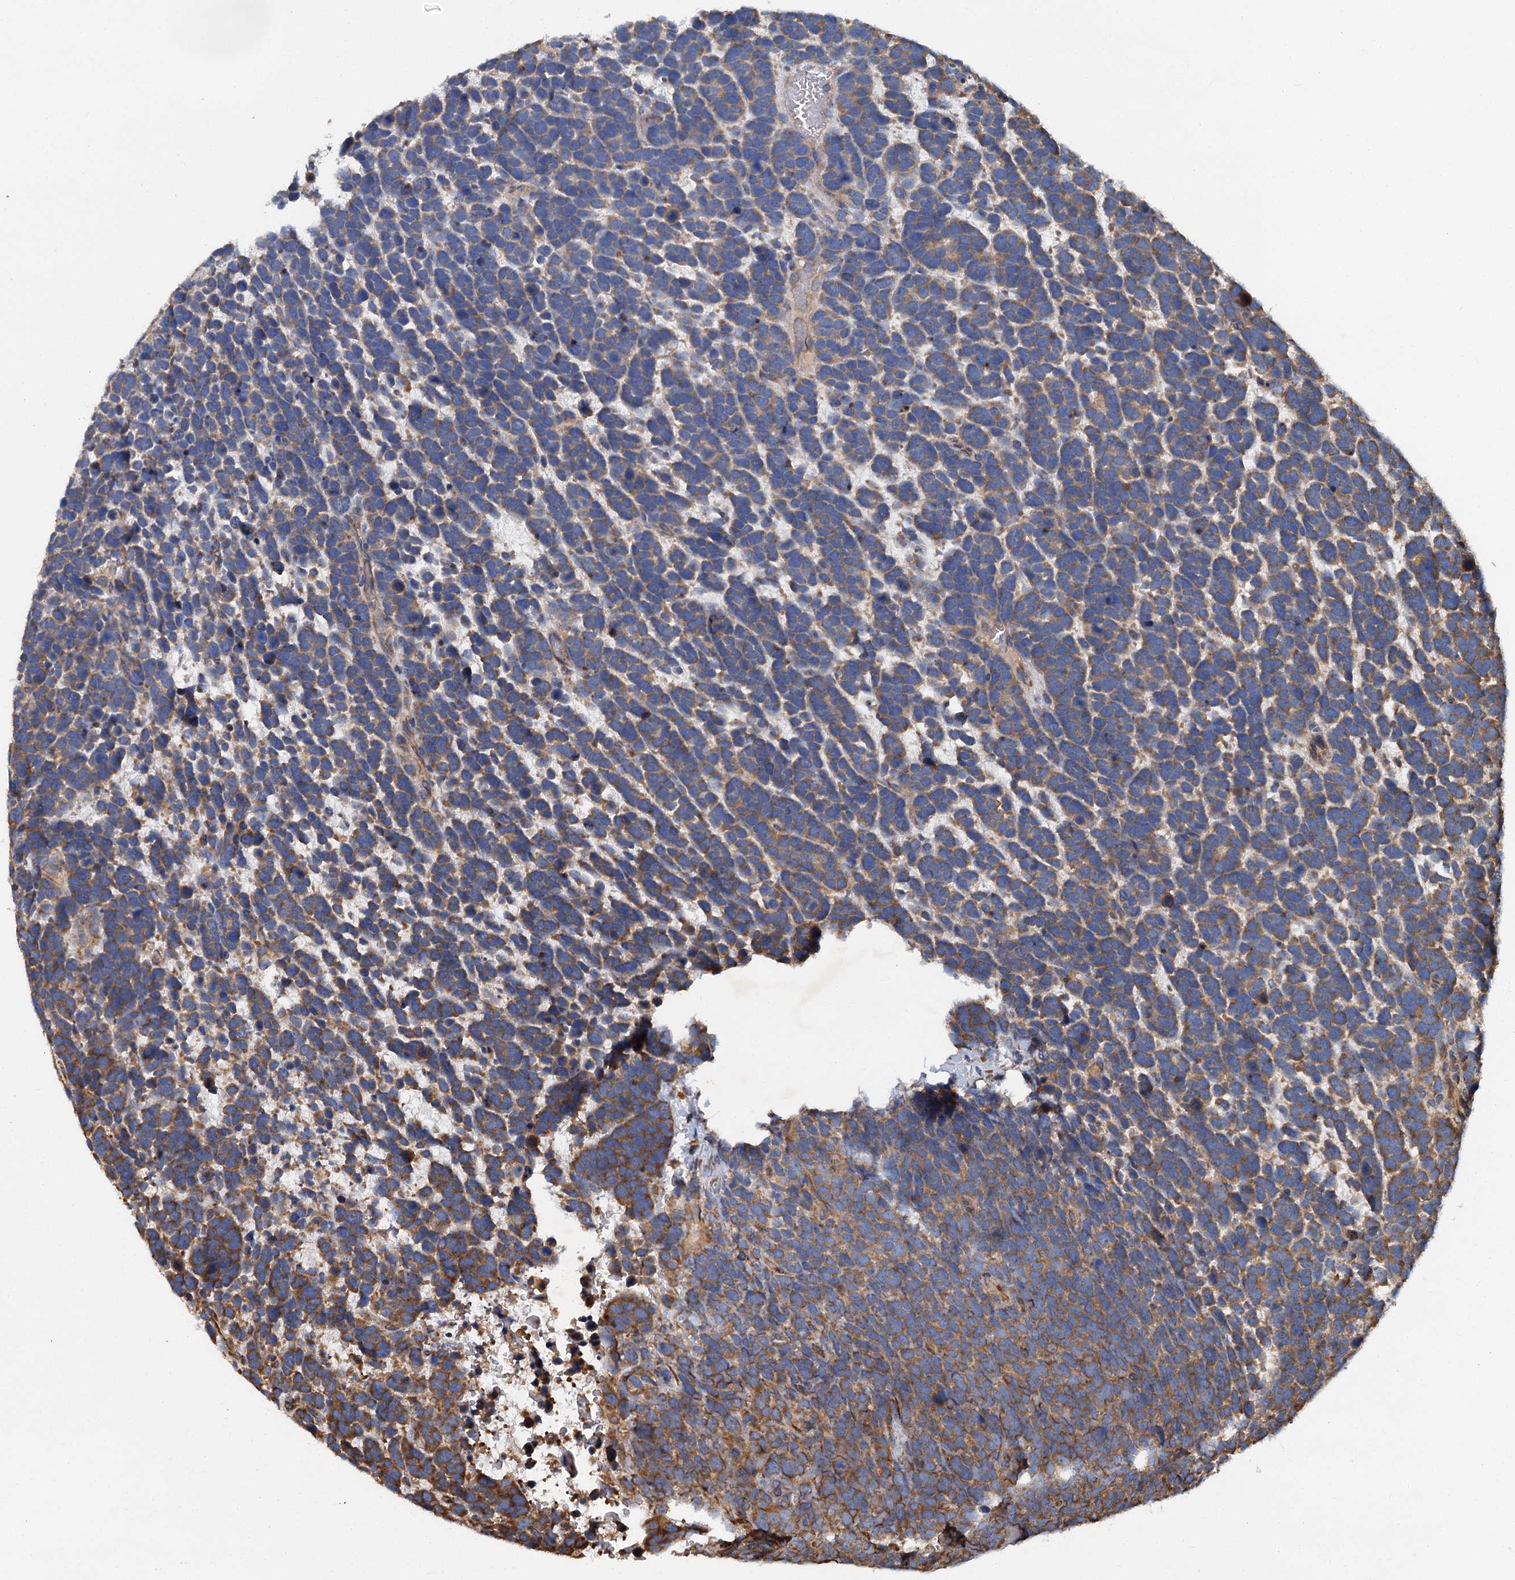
{"staining": {"intensity": "moderate", "quantity": ">75%", "location": "cytoplasmic/membranous"}, "tissue": "urothelial cancer", "cell_type": "Tumor cells", "image_type": "cancer", "snomed": [{"axis": "morphology", "description": "Urothelial carcinoma, High grade"}, {"axis": "topography", "description": "Urinary bladder"}], "caption": "Moderate cytoplasmic/membranous protein positivity is seen in about >75% of tumor cells in urothelial carcinoma (high-grade). The protein is shown in brown color, while the nuclei are stained blue.", "gene": "LINS1", "patient": {"sex": "female", "age": 82}}